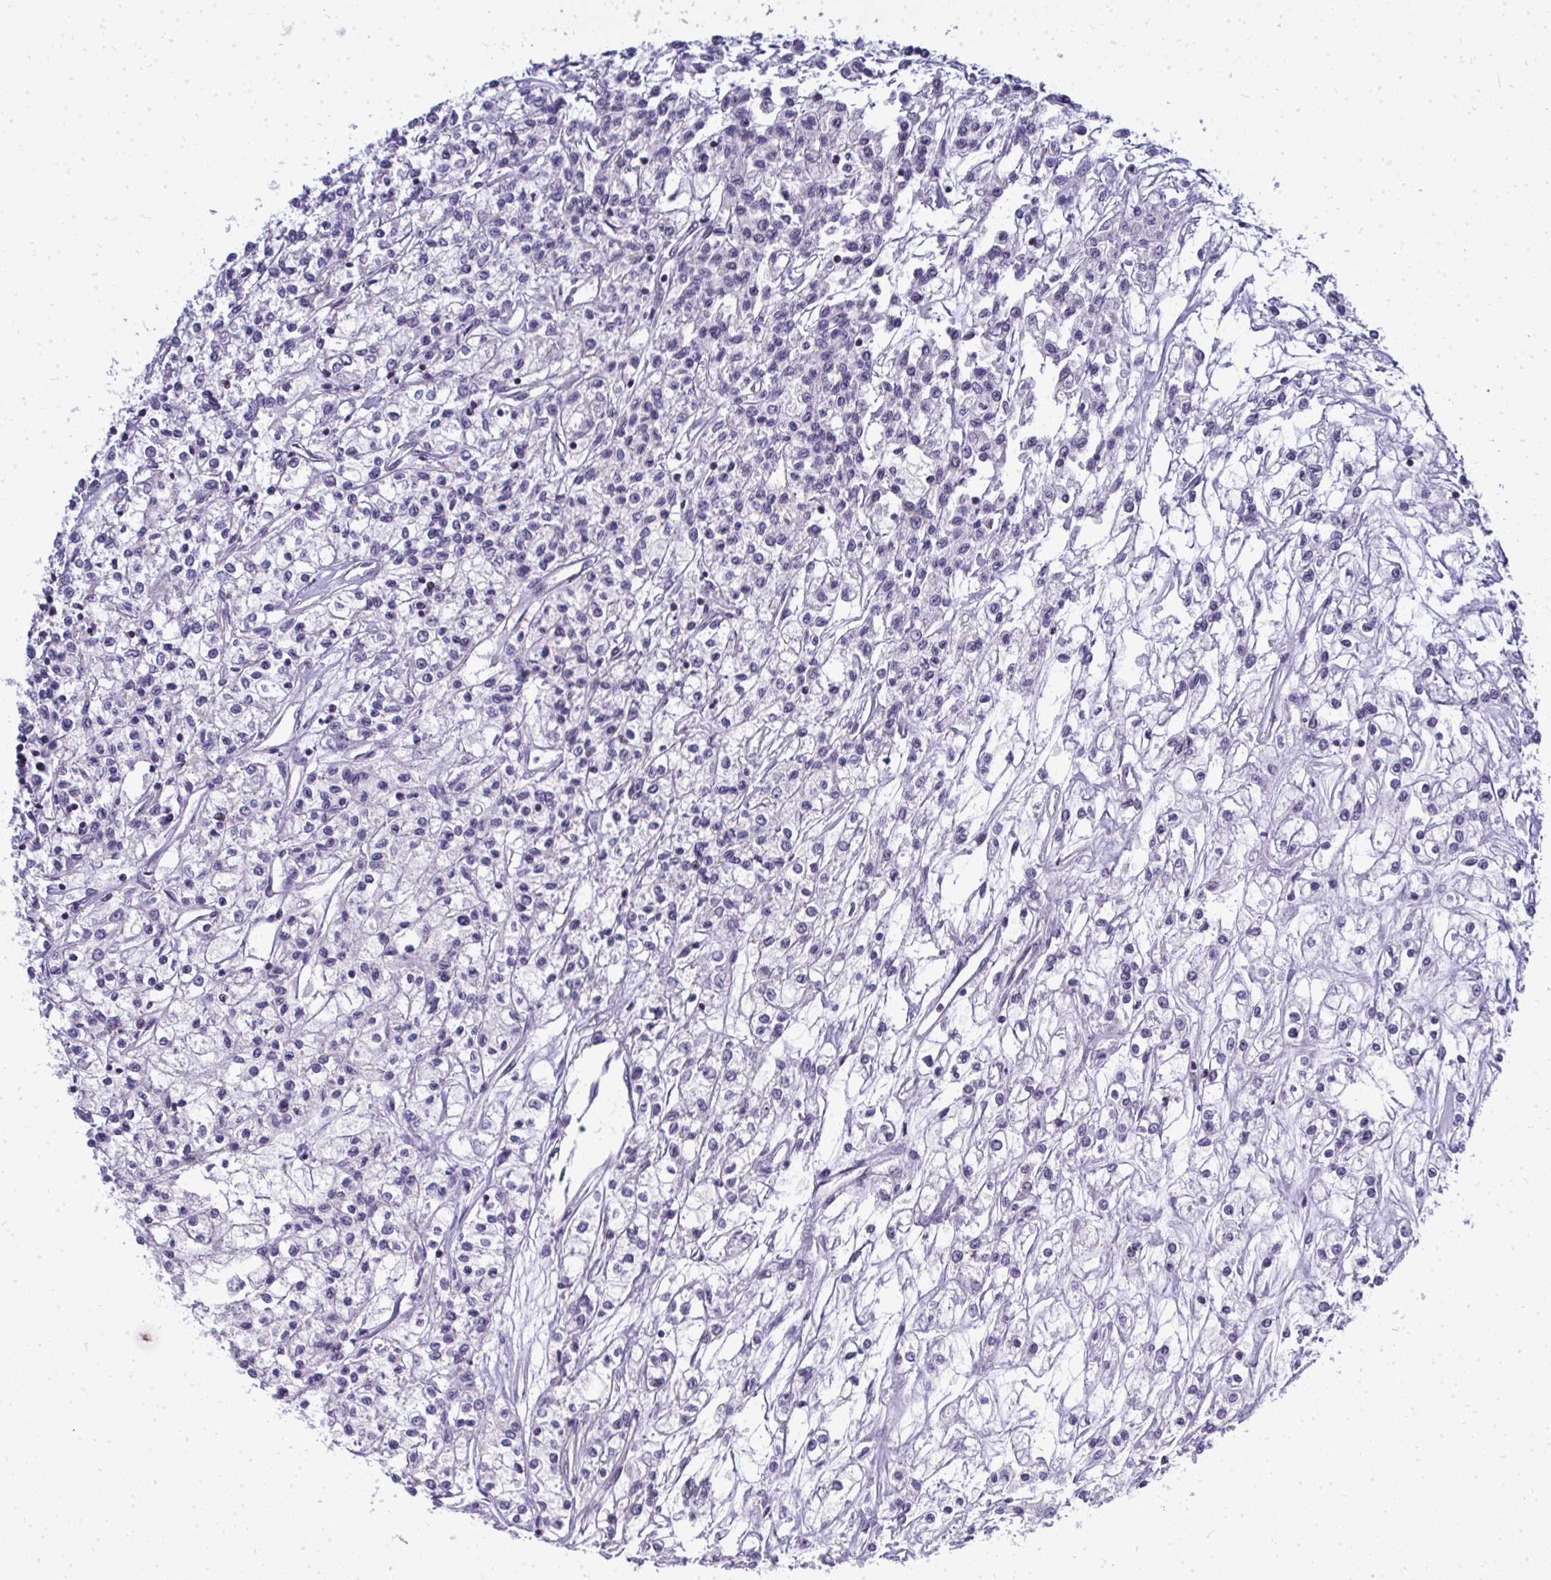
{"staining": {"intensity": "negative", "quantity": "none", "location": "none"}, "tissue": "renal cancer", "cell_type": "Tumor cells", "image_type": "cancer", "snomed": [{"axis": "morphology", "description": "Adenocarcinoma, NOS"}, {"axis": "topography", "description": "Kidney"}], "caption": "Renal adenocarcinoma was stained to show a protein in brown. There is no significant expression in tumor cells. (Brightfield microscopy of DAB (3,3'-diaminobenzidine) immunohistochemistry at high magnification).", "gene": "SIRT7", "patient": {"sex": "female", "age": 59}}